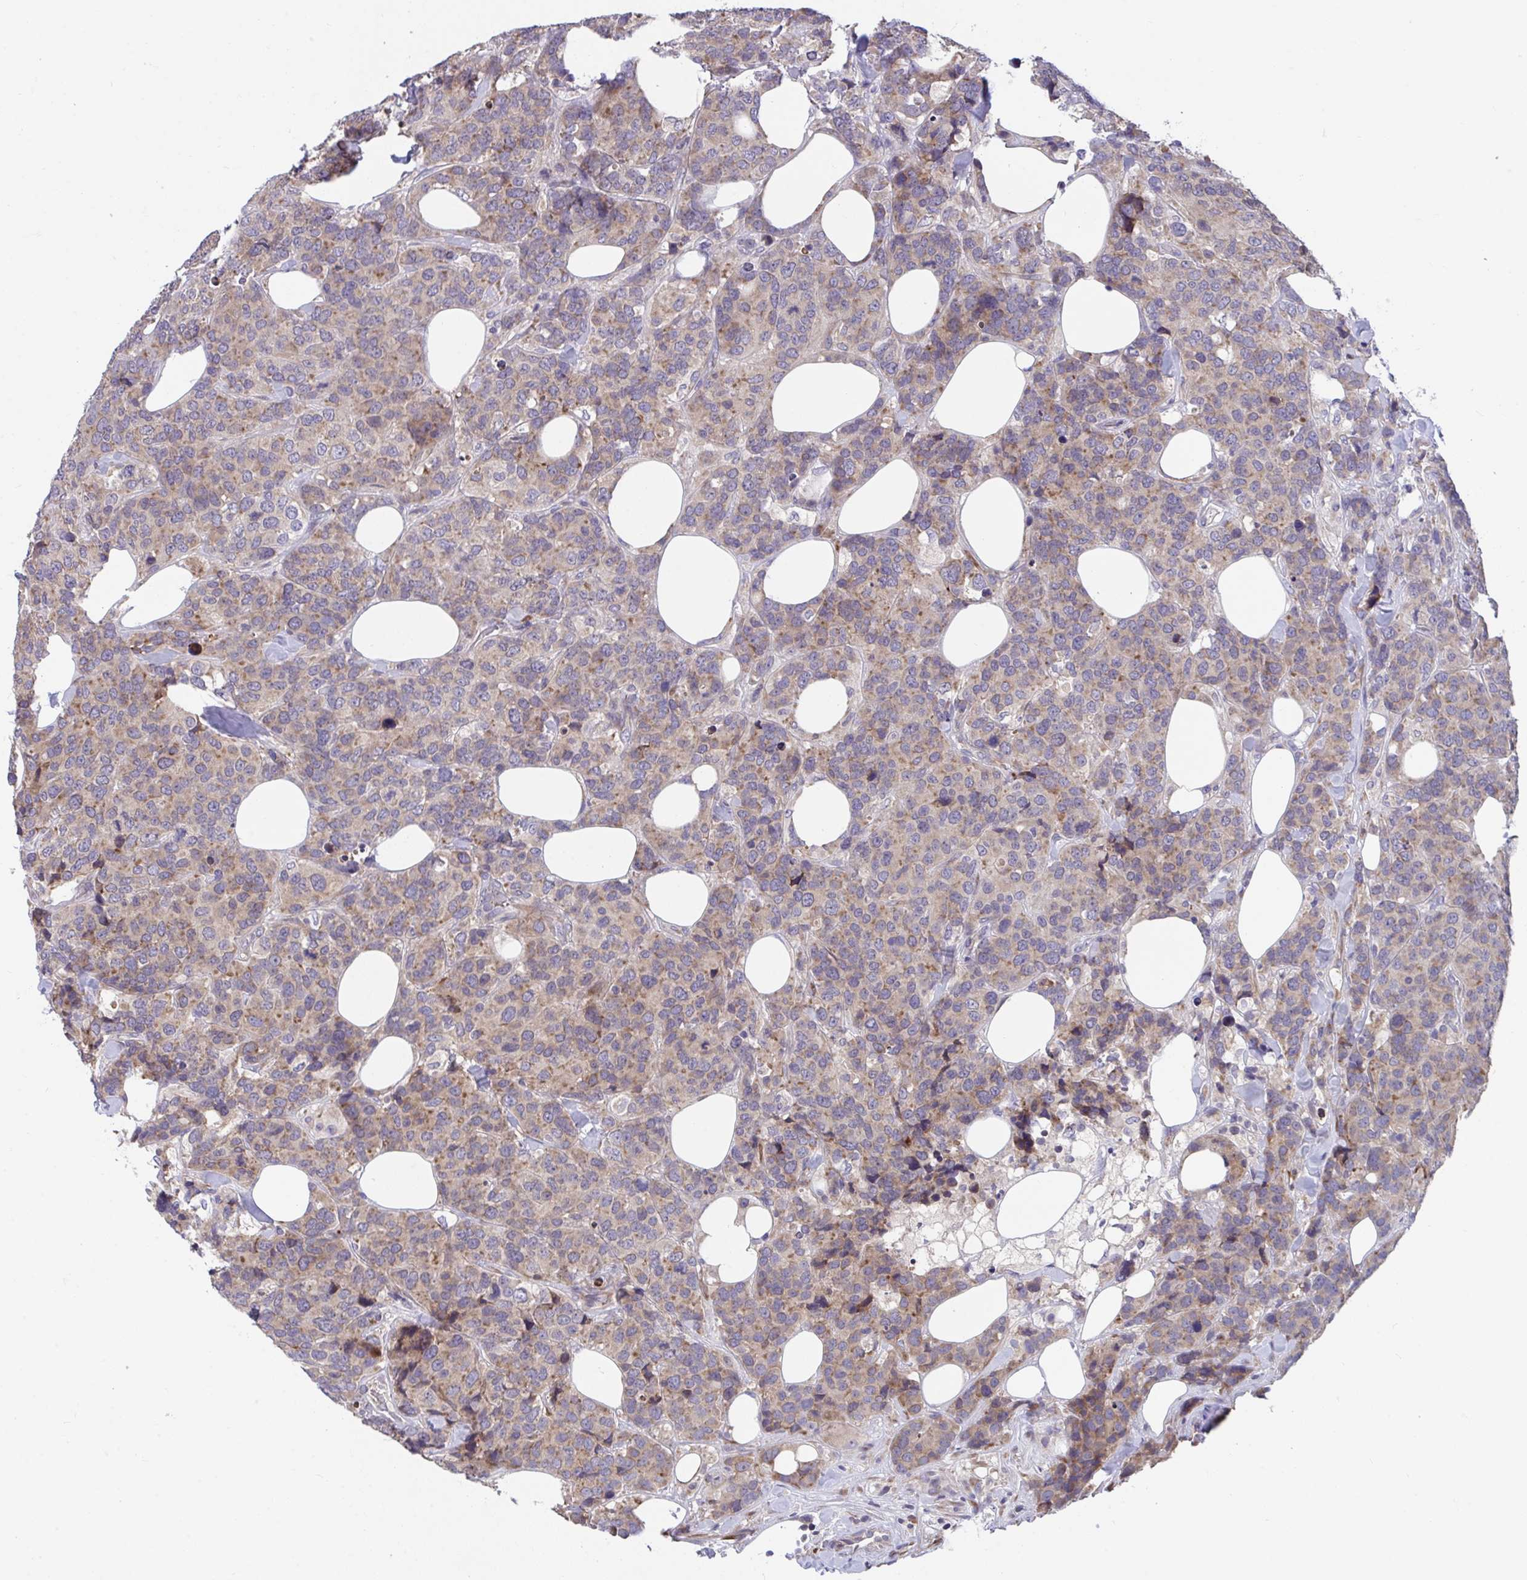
{"staining": {"intensity": "moderate", "quantity": ">75%", "location": "cytoplasmic/membranous"}, "tissue": "breast cancer", "cell_type": "Tumor cells", "image_type": "cancer", "snomed": [{"axis": "morphology", "description": "Lobular carcinoma"}, {"axis": "topography", "description": "Breast"}], "caption": "This image demonstrates IHC staining of human breast cancer (lobular carcinoma), with medium moderate cytoplasmic/membranous positivity in approximately >75% of tumor cells.", "gene": "SUSD4", "patient": {"sex": "female", "age": 59}}